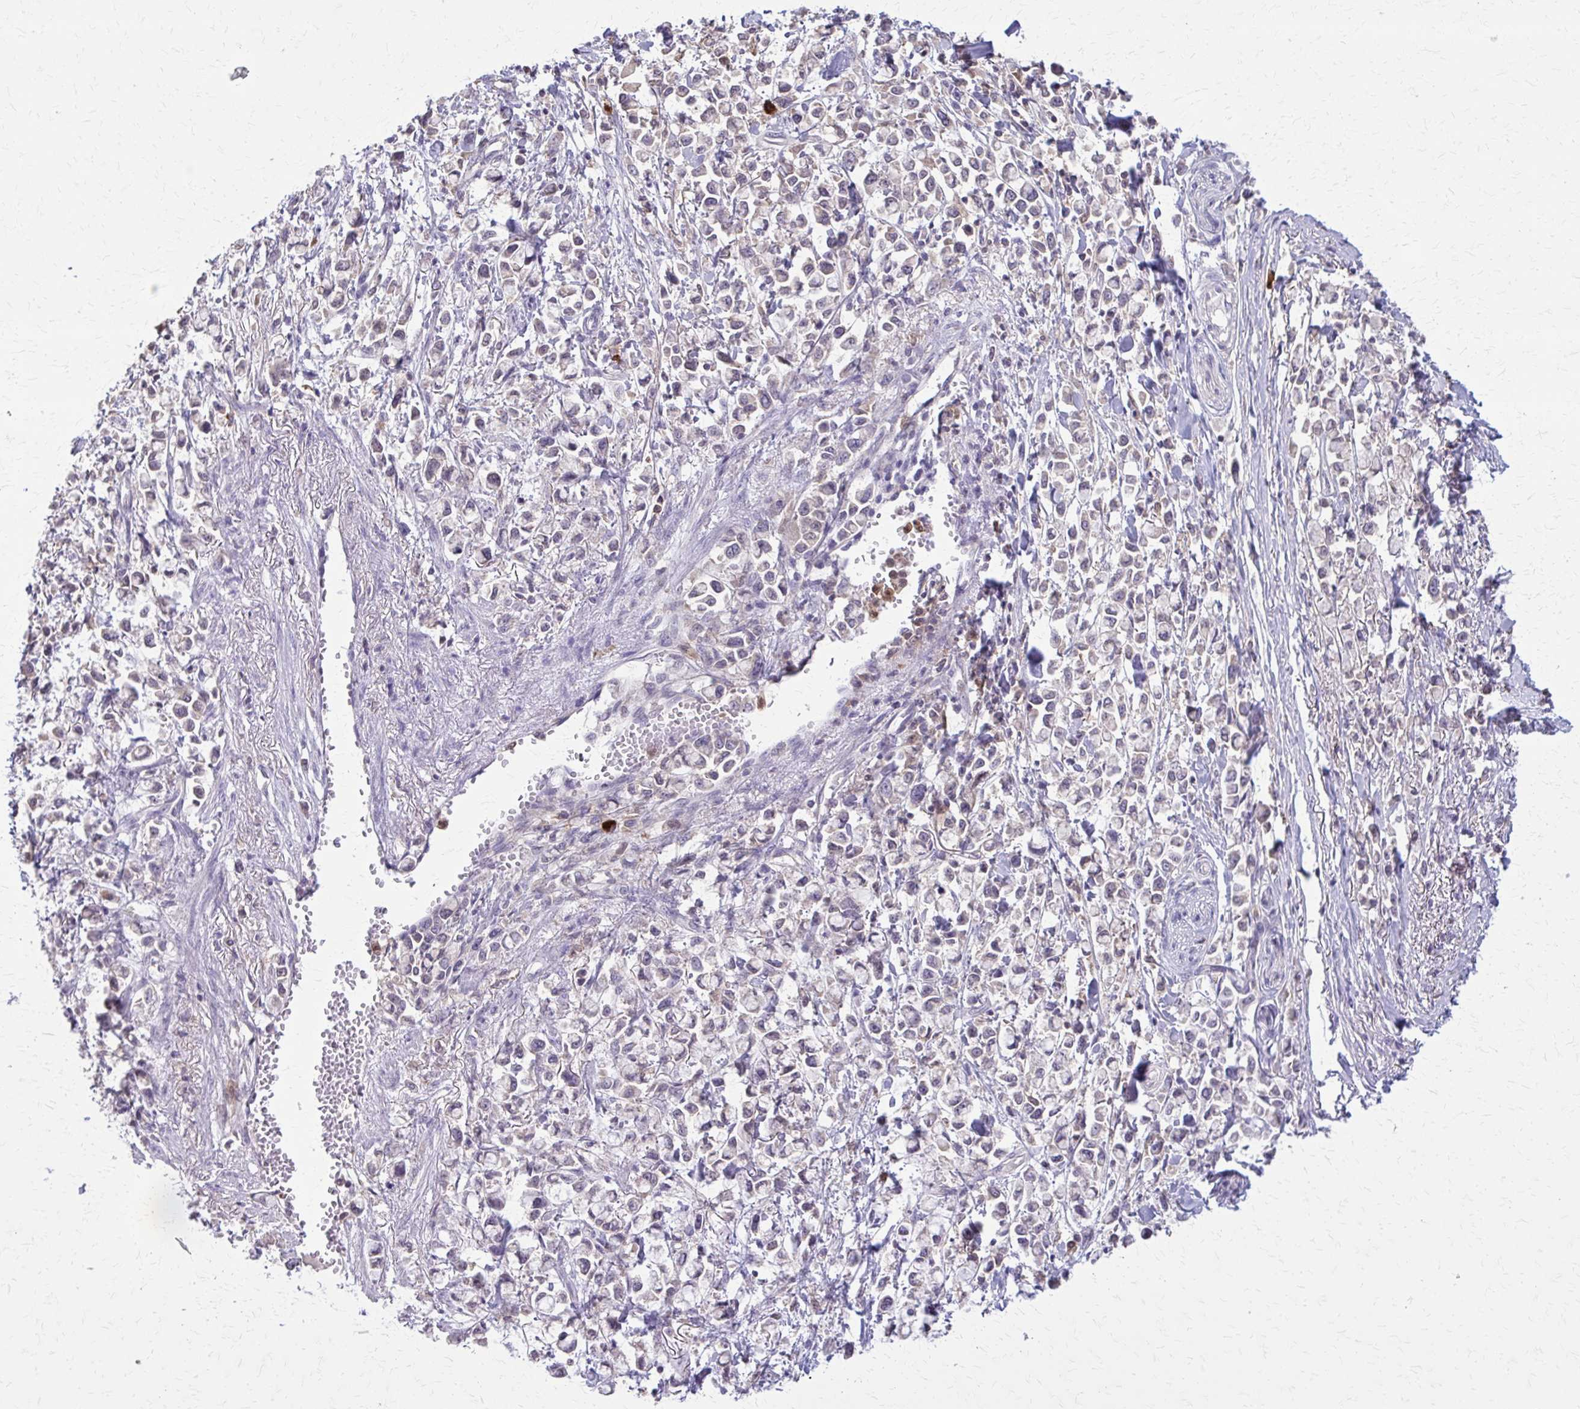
{"staining": {"intensity": "negative", "quantity": "none", "location": "none"}, "tissue": "stomach cancer", "cell_type": "Tumor cells", "image_type": "cancer", "snomed": [{"axis": "morphology", "description": "Adenocarcinoma, NOS"}, {"axis": "topography", "description": "Stomach"}], "caption": "DAB immunohistochemical staining of stomach cancer (adenocarcinoma) demonstrates no significant positivity in tumor cells. (Brightfield microscopy of DAB immunohistochemistry at high magnification).", "gene": "NRBF2", "patient": {"sex": "female", "age": 81}}